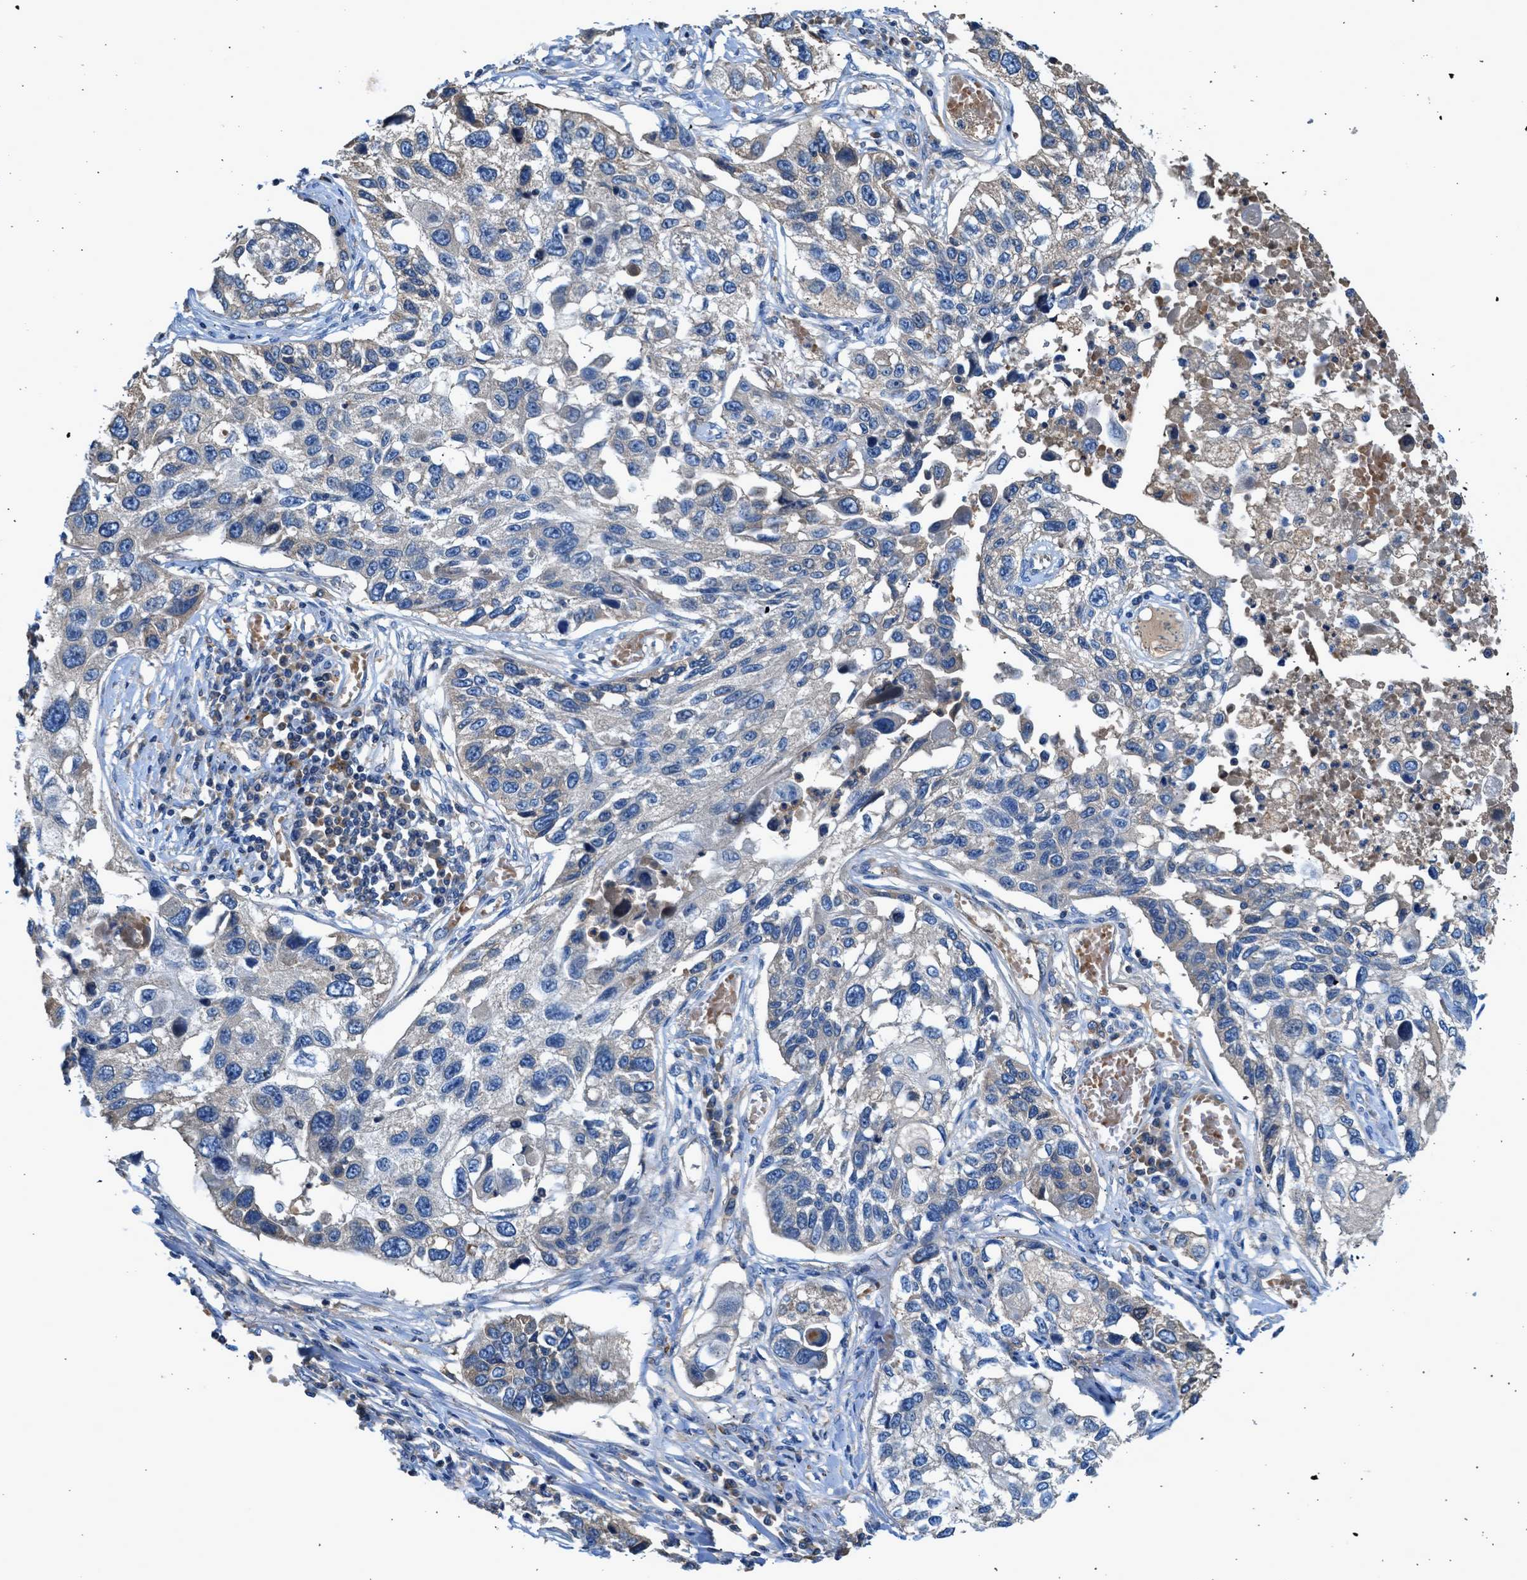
{"staining": {"intensity": "negative", "quantity": "none", "location": "none"}, "tissue": "lung cancer", "cell_type": "Tumor cells", "image_type": "cancer", "snomed": [{"axis": "morphology", "description": "Squamous cell carcinoma, NOS"}, {"axis": "topography", "description": "Lung"}], "caption": "DAB immunohistochemical staining of human lung squamous cell carcinoma reveals no significant positivity in tumor cells. (DAB (3,3'-diaminobenzidine) IHC, high magnification).", "gene": "RWDD2B", "patient": {"sex": "male", "age": 71}}